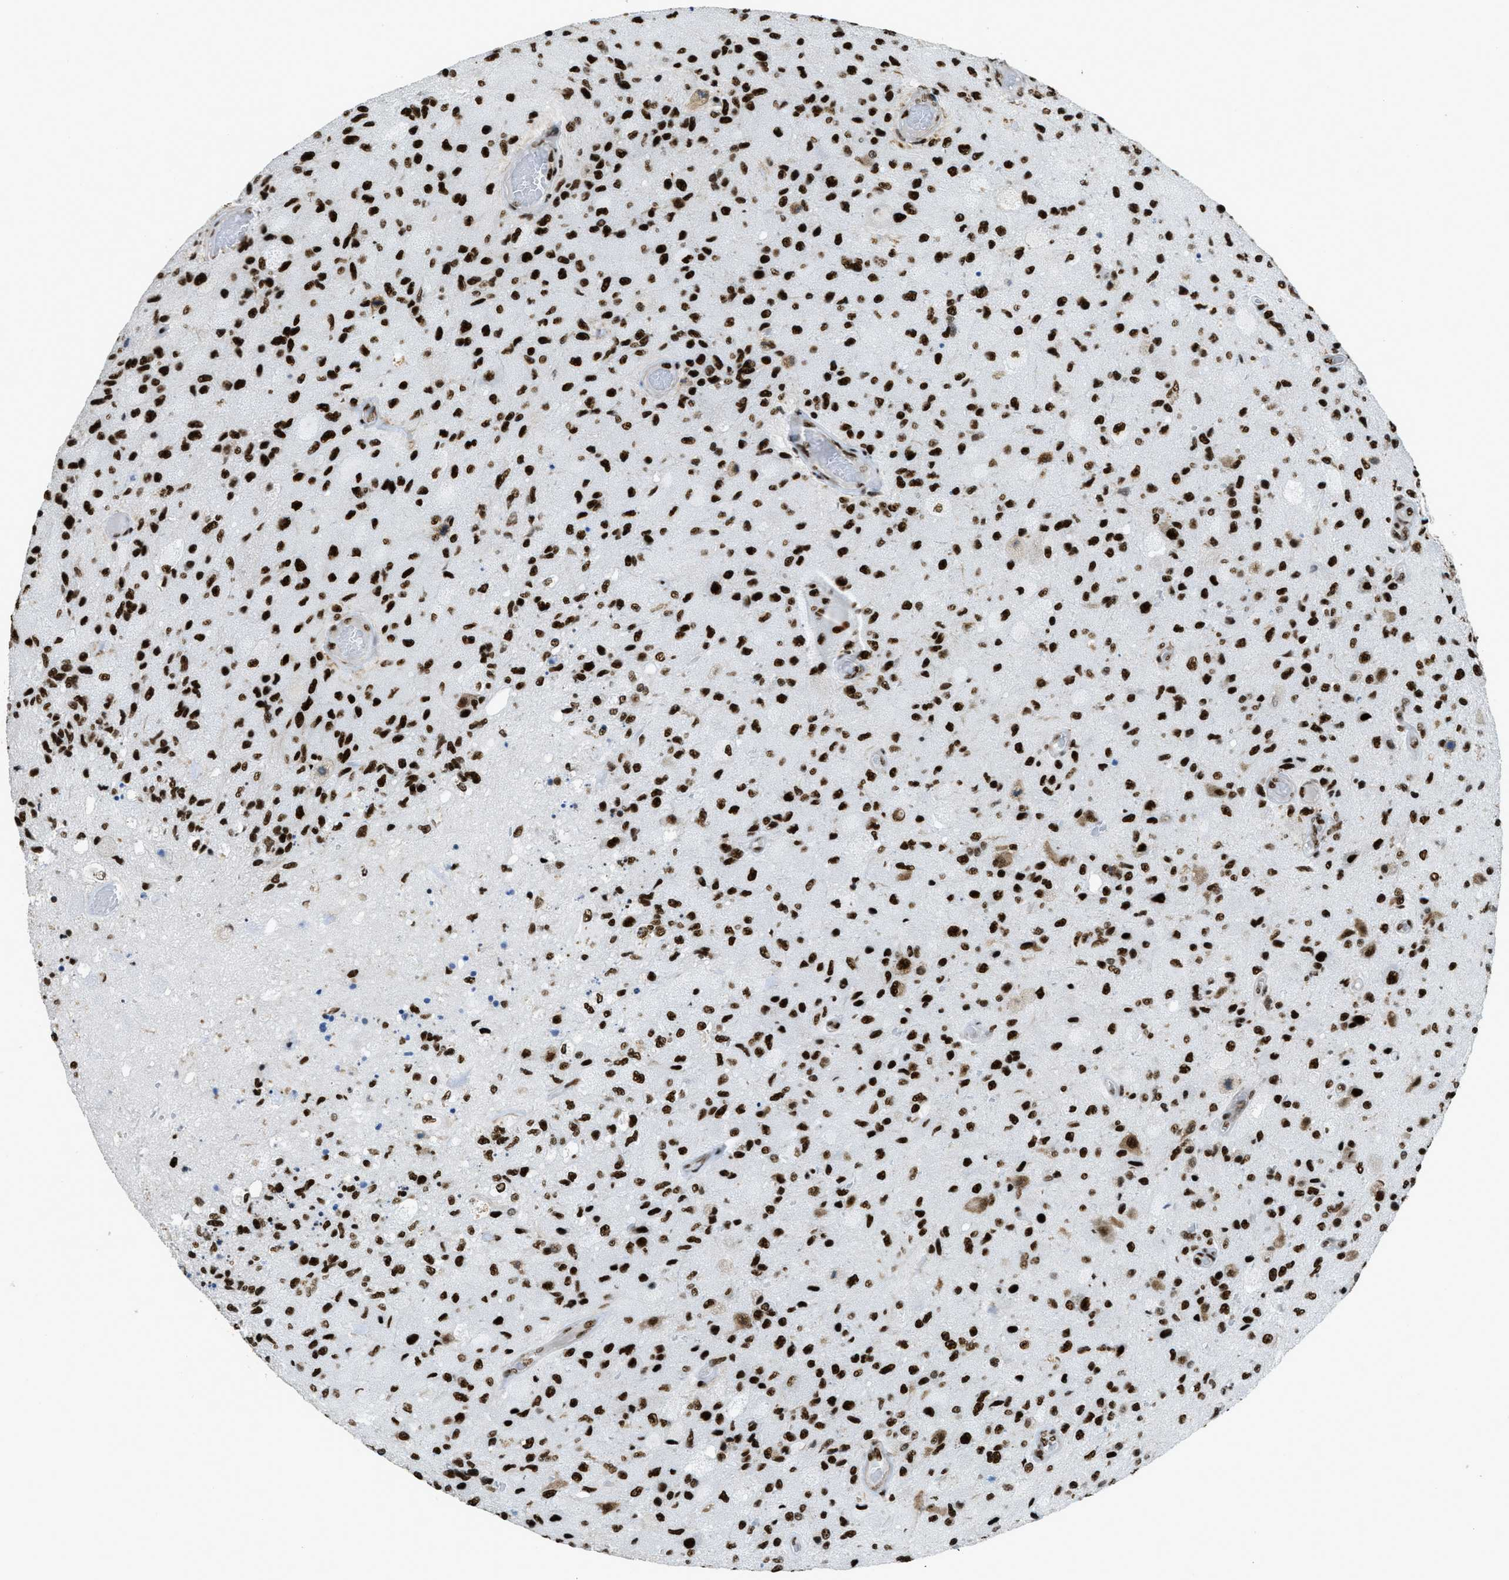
{"staining": {"intensity": "strong", "quantity": ">75%", "location": "nuclear"}, "tissue": "glioma", "cell_type": "Tumor cells", "image_type": "cancer", "snomed": [{"axis": "morphology", "description": "Normal tissue, NOS"}, {"axis": "morphology", "description": "Glioma, malignant, High grade"}, {"axis": "topography", "description": "Cerebral cortex"}], "caption": "Immunohistochemical staining of human glioma shows high levels of strong nuclear positivity in about >75% of tumor cells.", "gene": "ZNF207", "patient": {"sex": "male", "age": 77}}